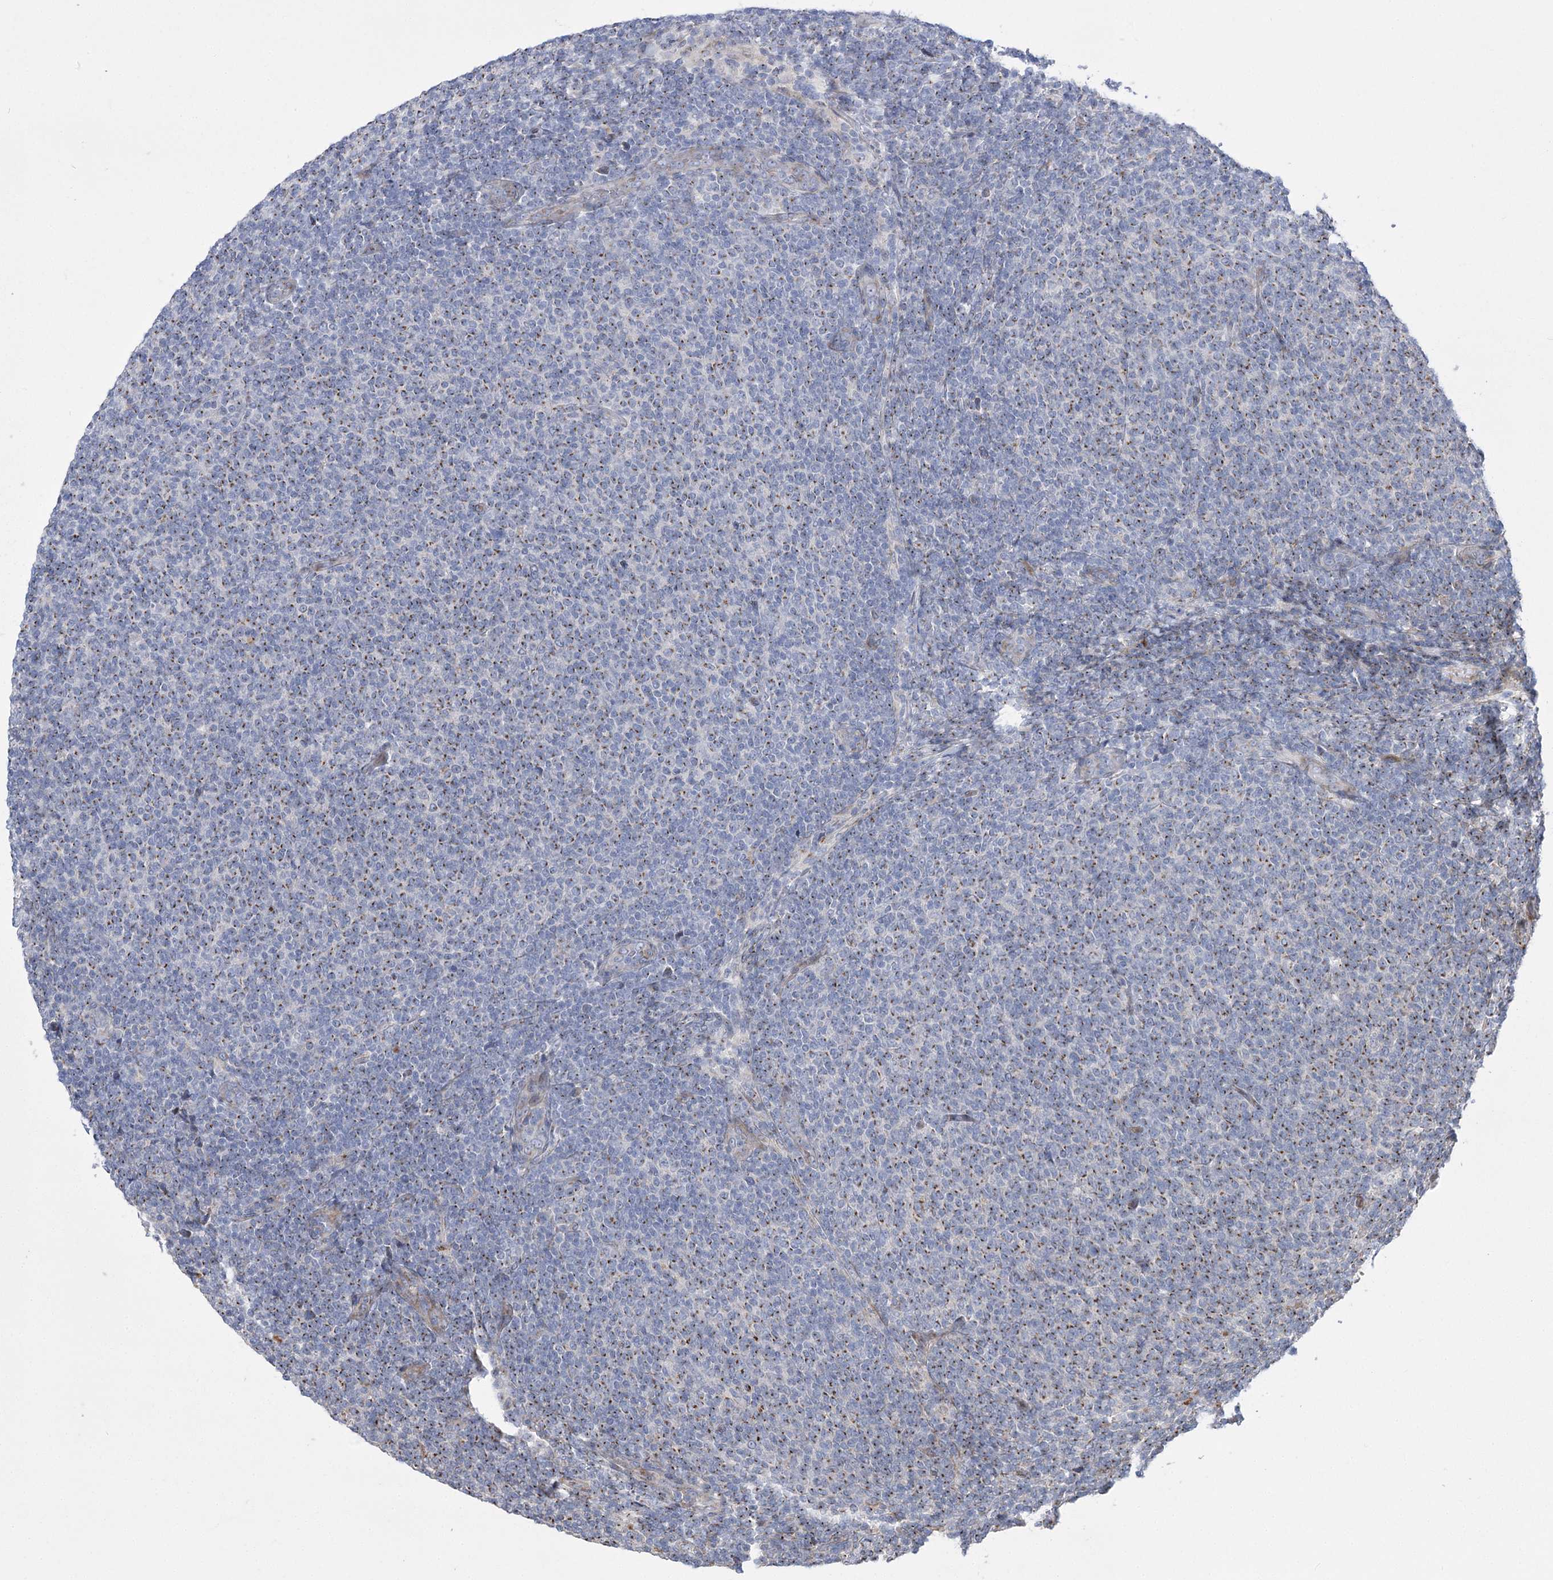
{"staining": {"intensity": "moderate", "quantity": "25%-75%", "location": "cytoplasmic/membranous"}, "tissue": "lymphoma", "cell_type": "Tumor cells", "image_type": "cancer", "snomed": [{"axis": "morphology", "description": "Malignant lymphoma, non-Hodgkin's type, Low grade"}, {"axis": "topography", "description": "Lymph node"}], "caption": "Protein expression analysis of human malignant lymphoma, non-Hodgkin's type (low-grade) reveals moderate cytoplasmic/membranous staining in approximately 25%-75% of tumor cells.", "gene": "NME7", "patient": {"sex": "male", "age": 66}}